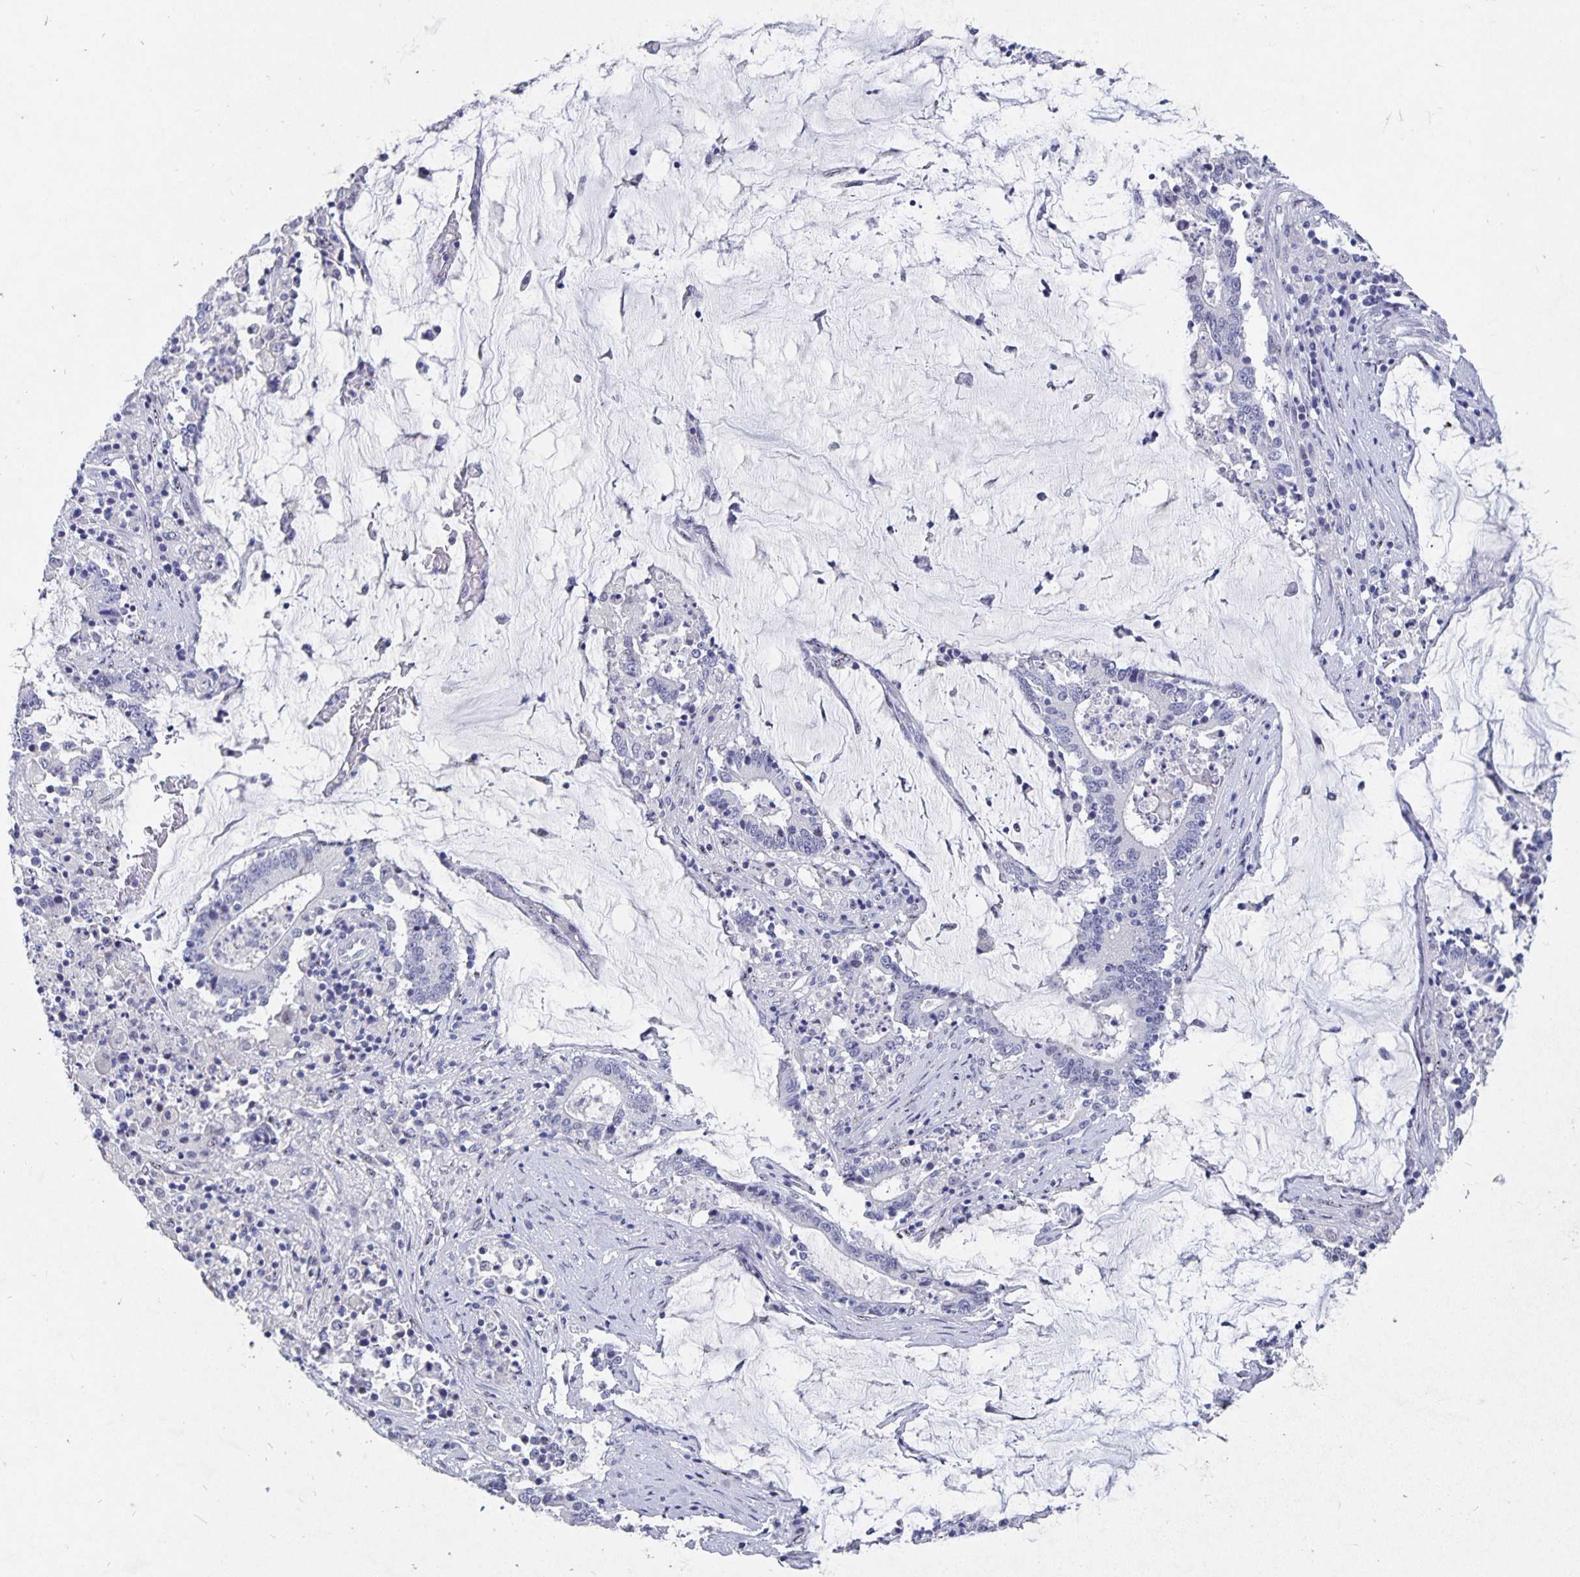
{"staining": {"intensity": "negative", "quantity": "none", "location": "none"}, "tissue": "stomach cancer", "cell_type": "Tumor cells", "image_type": "cancer", "snomed": [{"axis": "morphology", "description": "Adenocarcinoma, NOS"}, {"axis": "topography", "description": "Stomach, upper"}], "caption": "DAB (3,3'-diaminobenzidine) immunohistochemical staining of stomach cancer displays no significant positivity in tumor cells.", "gene": "SMOC1", "patient": {"sex": "male", "age": 68}}